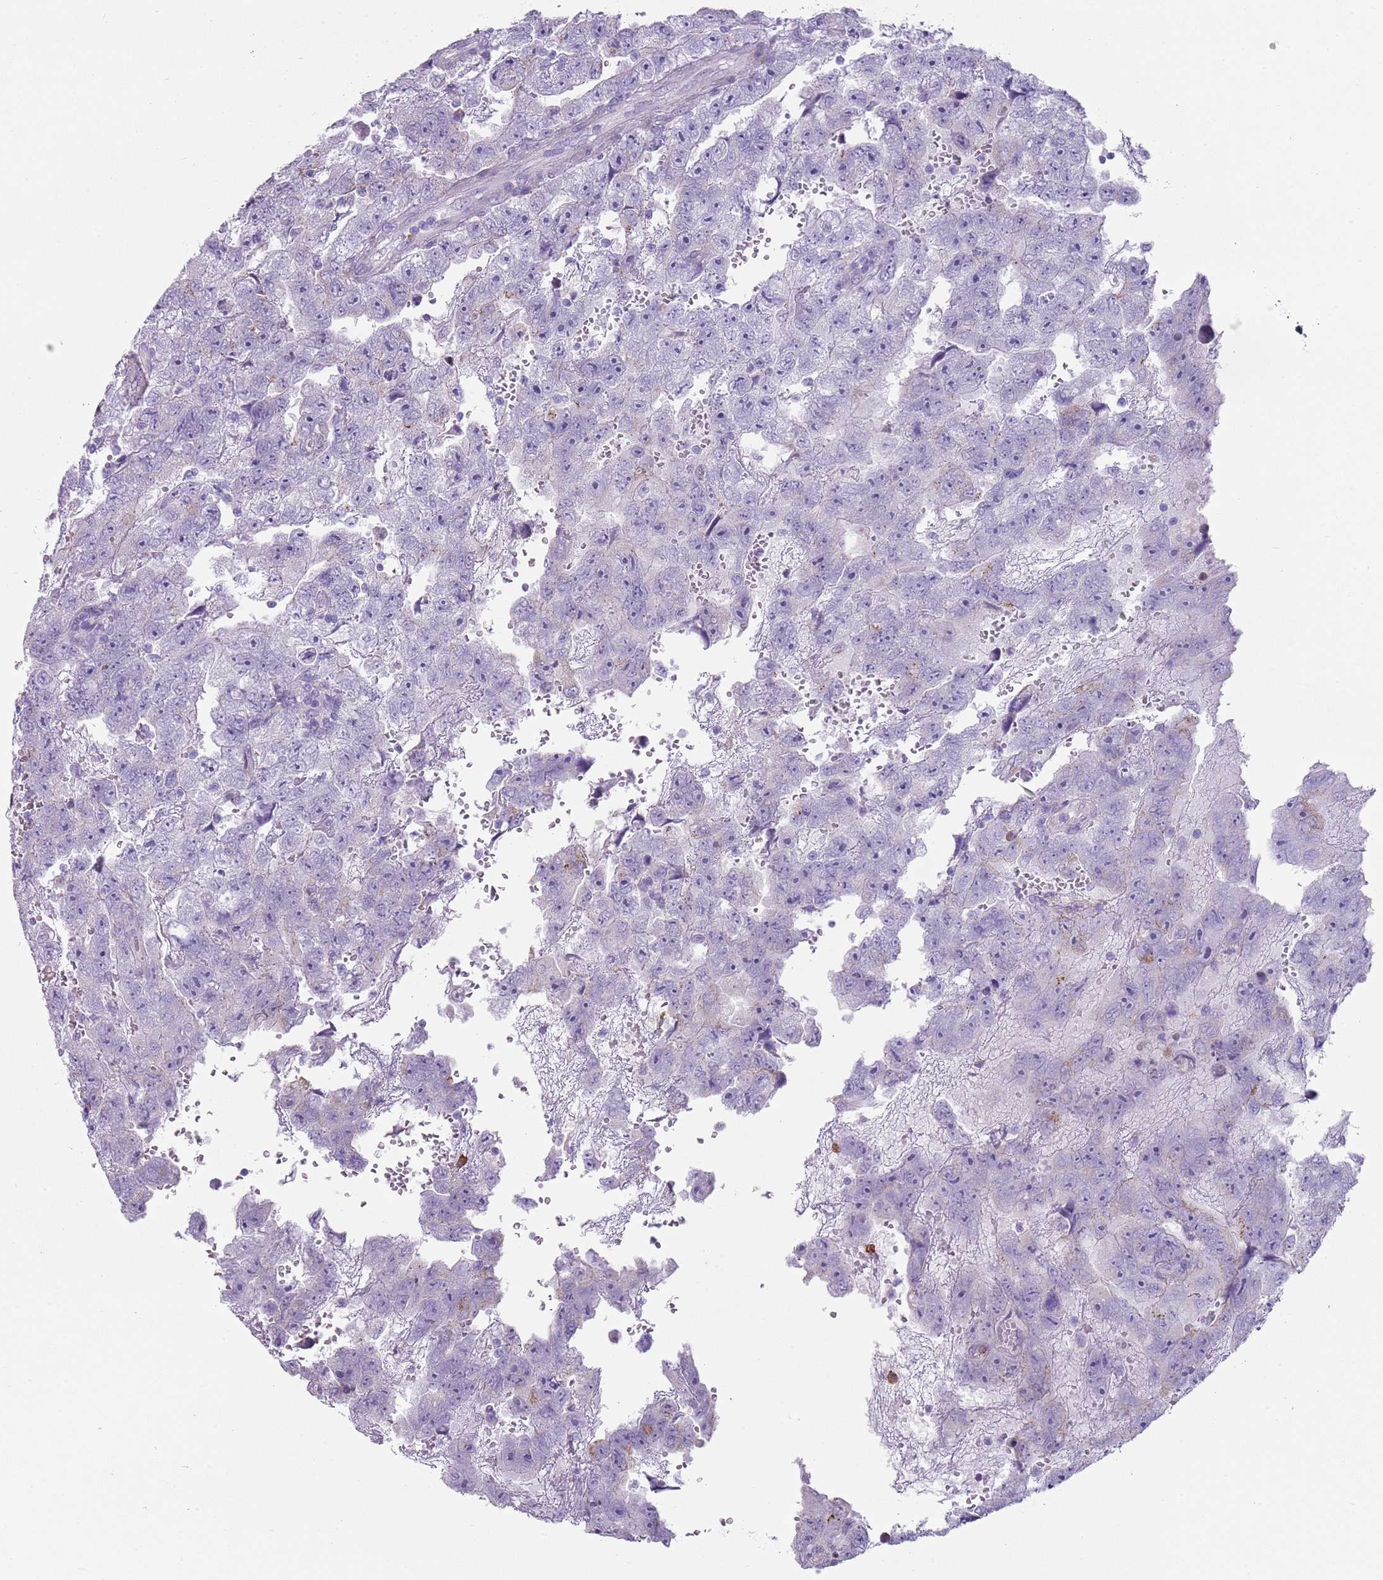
{"staining": {"intensity": "negative", "quantity": "none", "location": "none"}, "tissue": "testis cancer", "cell_type": "Tumor cells", "image_type": "cancer", "snomed": [{"axis": "morphology", "description": "Carcinoma, Embryonal, NOS"}, {"axis": "topography", "description": "Testis"}], "caption": "Immunohistochemical staining of testis cancer (embryonal carcinoma) exhibits no significant expression in tumor cells.", "gene": "CD177", "patient": {"sex": "male", "age": 45}}